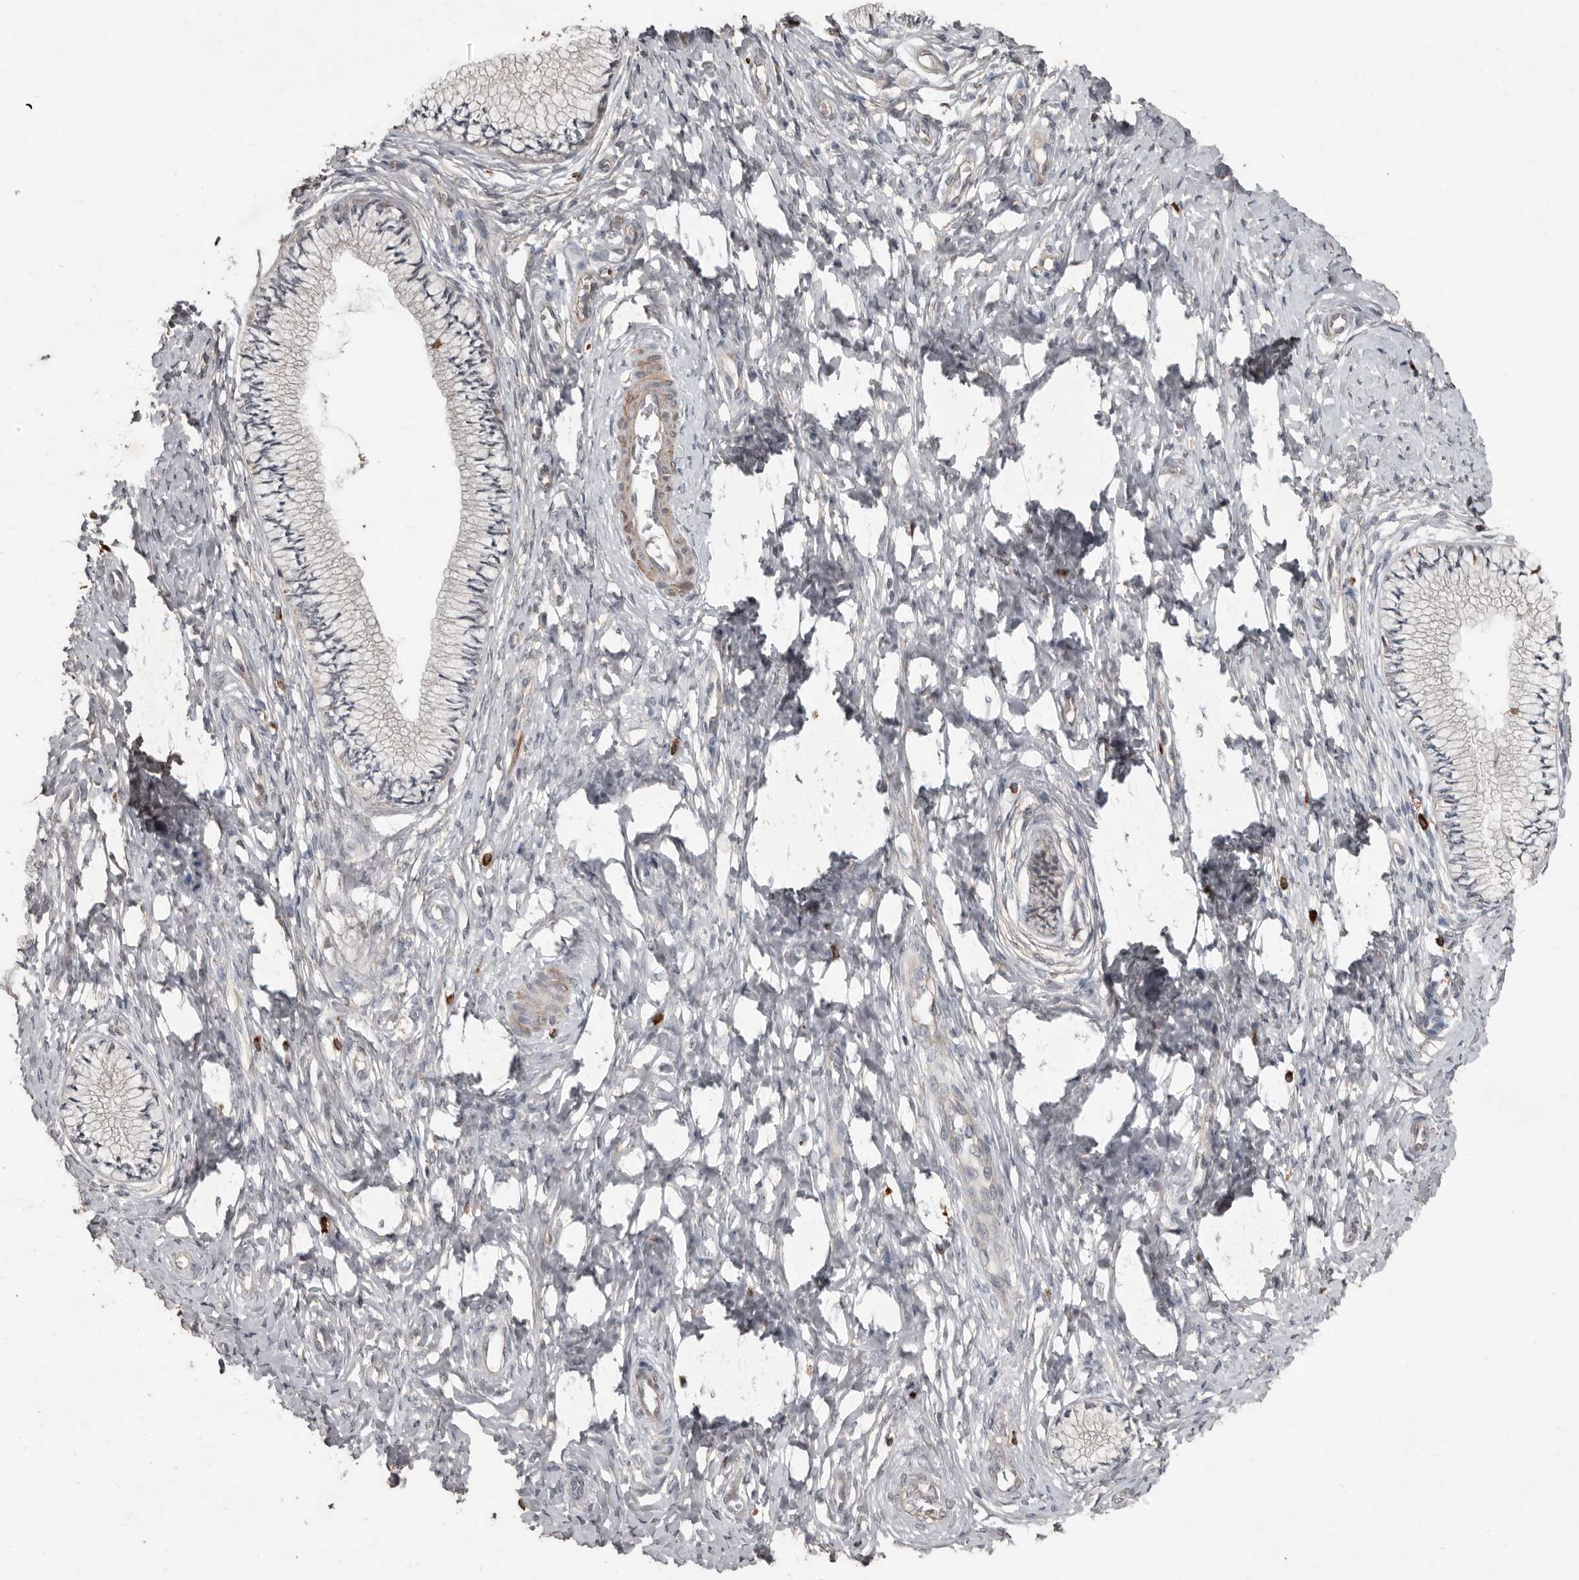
{"staining": {"intensity": "negative", "quantity": "none", "location": "none"}, "tissue": "cervix", "cell_type": "Glandular cells", "image_type": "normal", "snomed": [{"axis": "morphology", "description": "Normal tissue, NOS"}, {"axis": "topography", "description": "Cervix"}], "caption": "Immunohistochemistry (IHC) histopathology image of unremarkable cervix: human cervix stained with DAB (3,3'-diaminobenzidine) exhibits no significant protein positivity in glandular cells.", "gene": "BAMBI", "patient": {"sex": "female", "age": 36}}